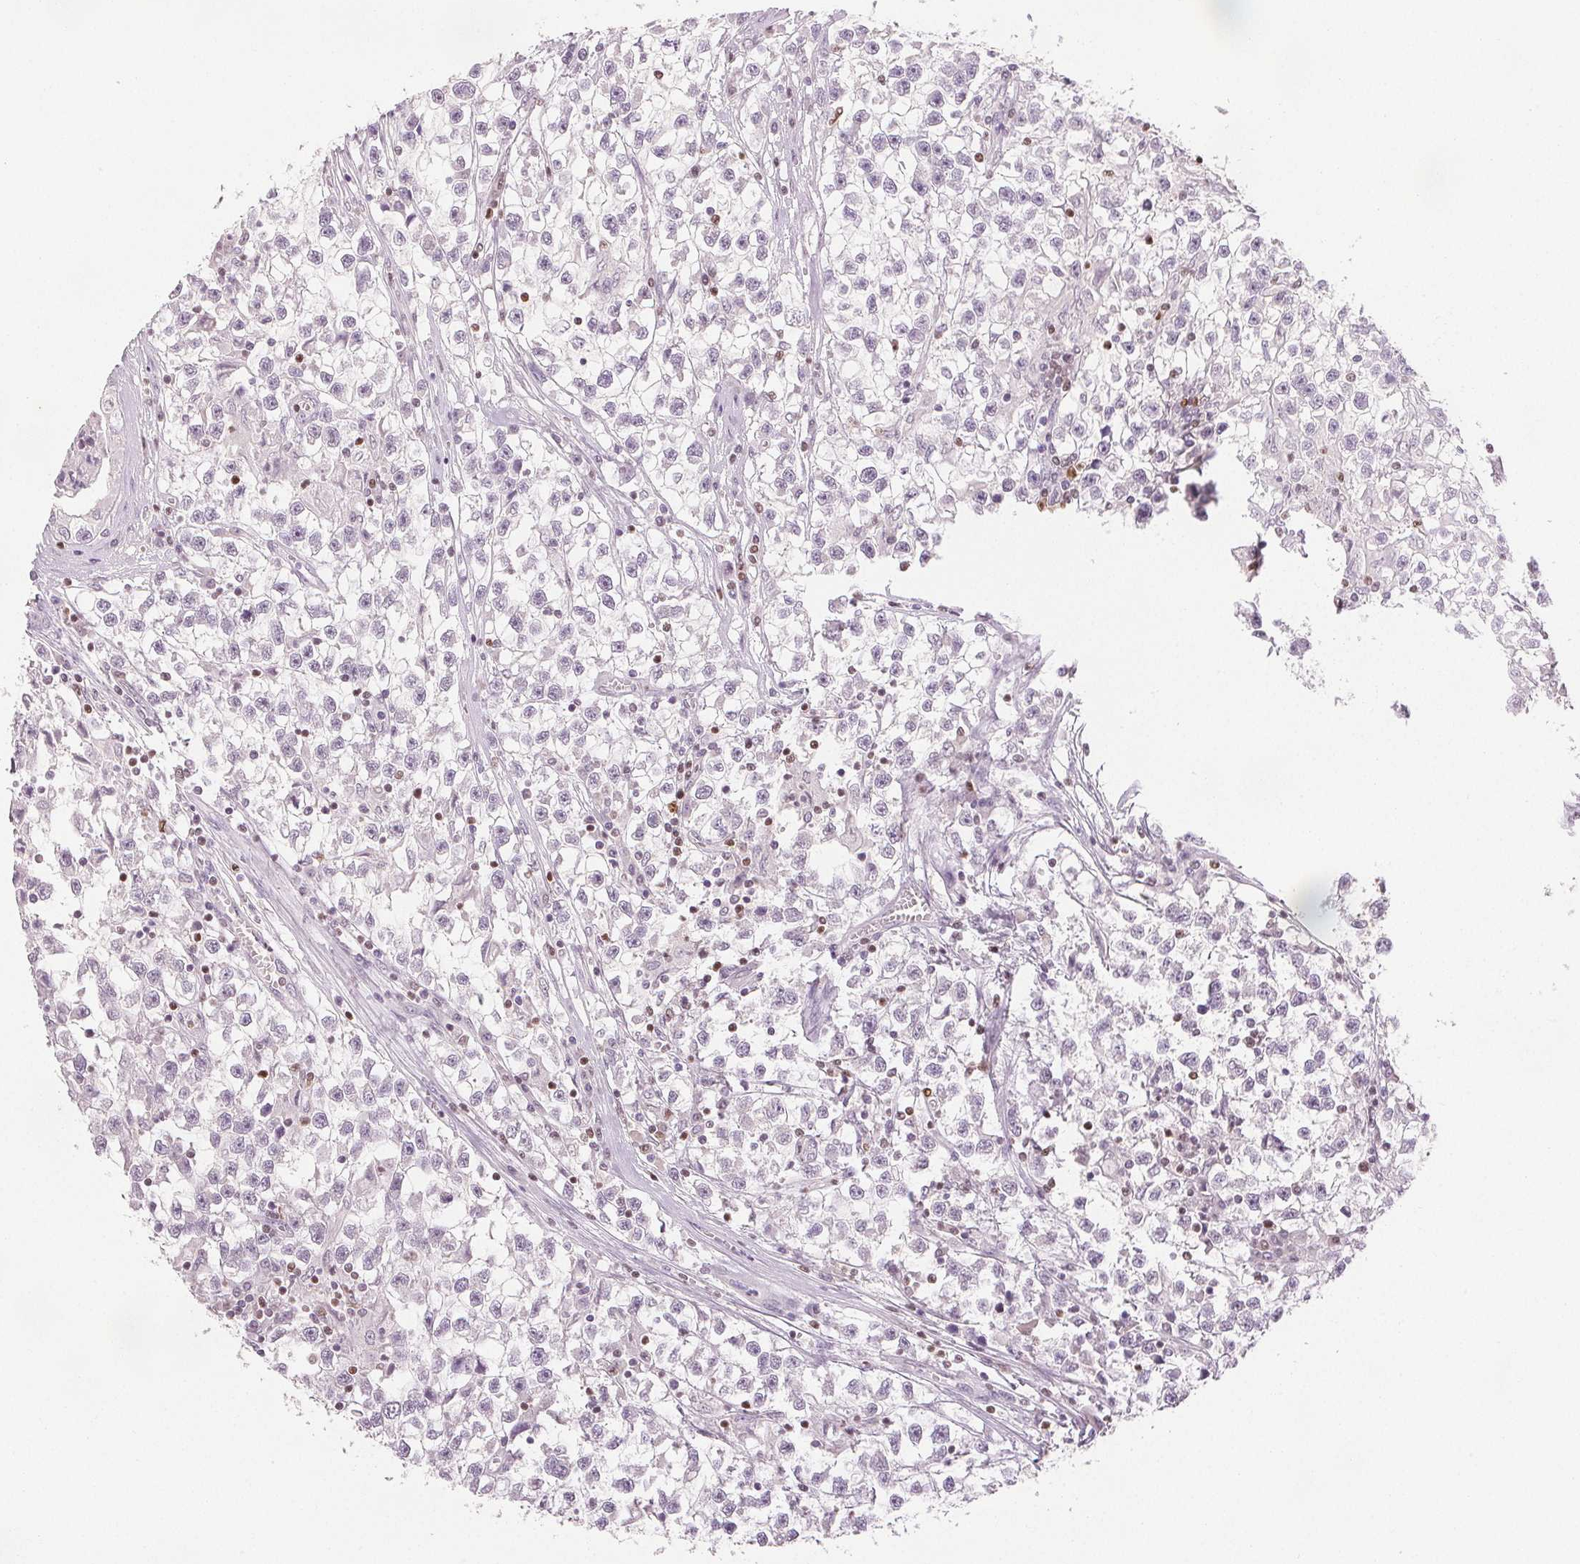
{"staining": {"intensity": "negative", "quantity": "none", "location": "none"}, "tissue": "testis cancer", "cell_type": "Tumor cells", "image_type": "cancer", "snomed": [{"axis": "morphology", "description": "Seminoma, NOS"}, {"axis": "topography", "description": "Testis"}], "caption": "This is a histopathology image of immunohistochemistry staining of testis seminoma, which shows no positivity in tumor cells.", "gene": "RUNX2", "patient": {"sex": "male", "age": 31}}